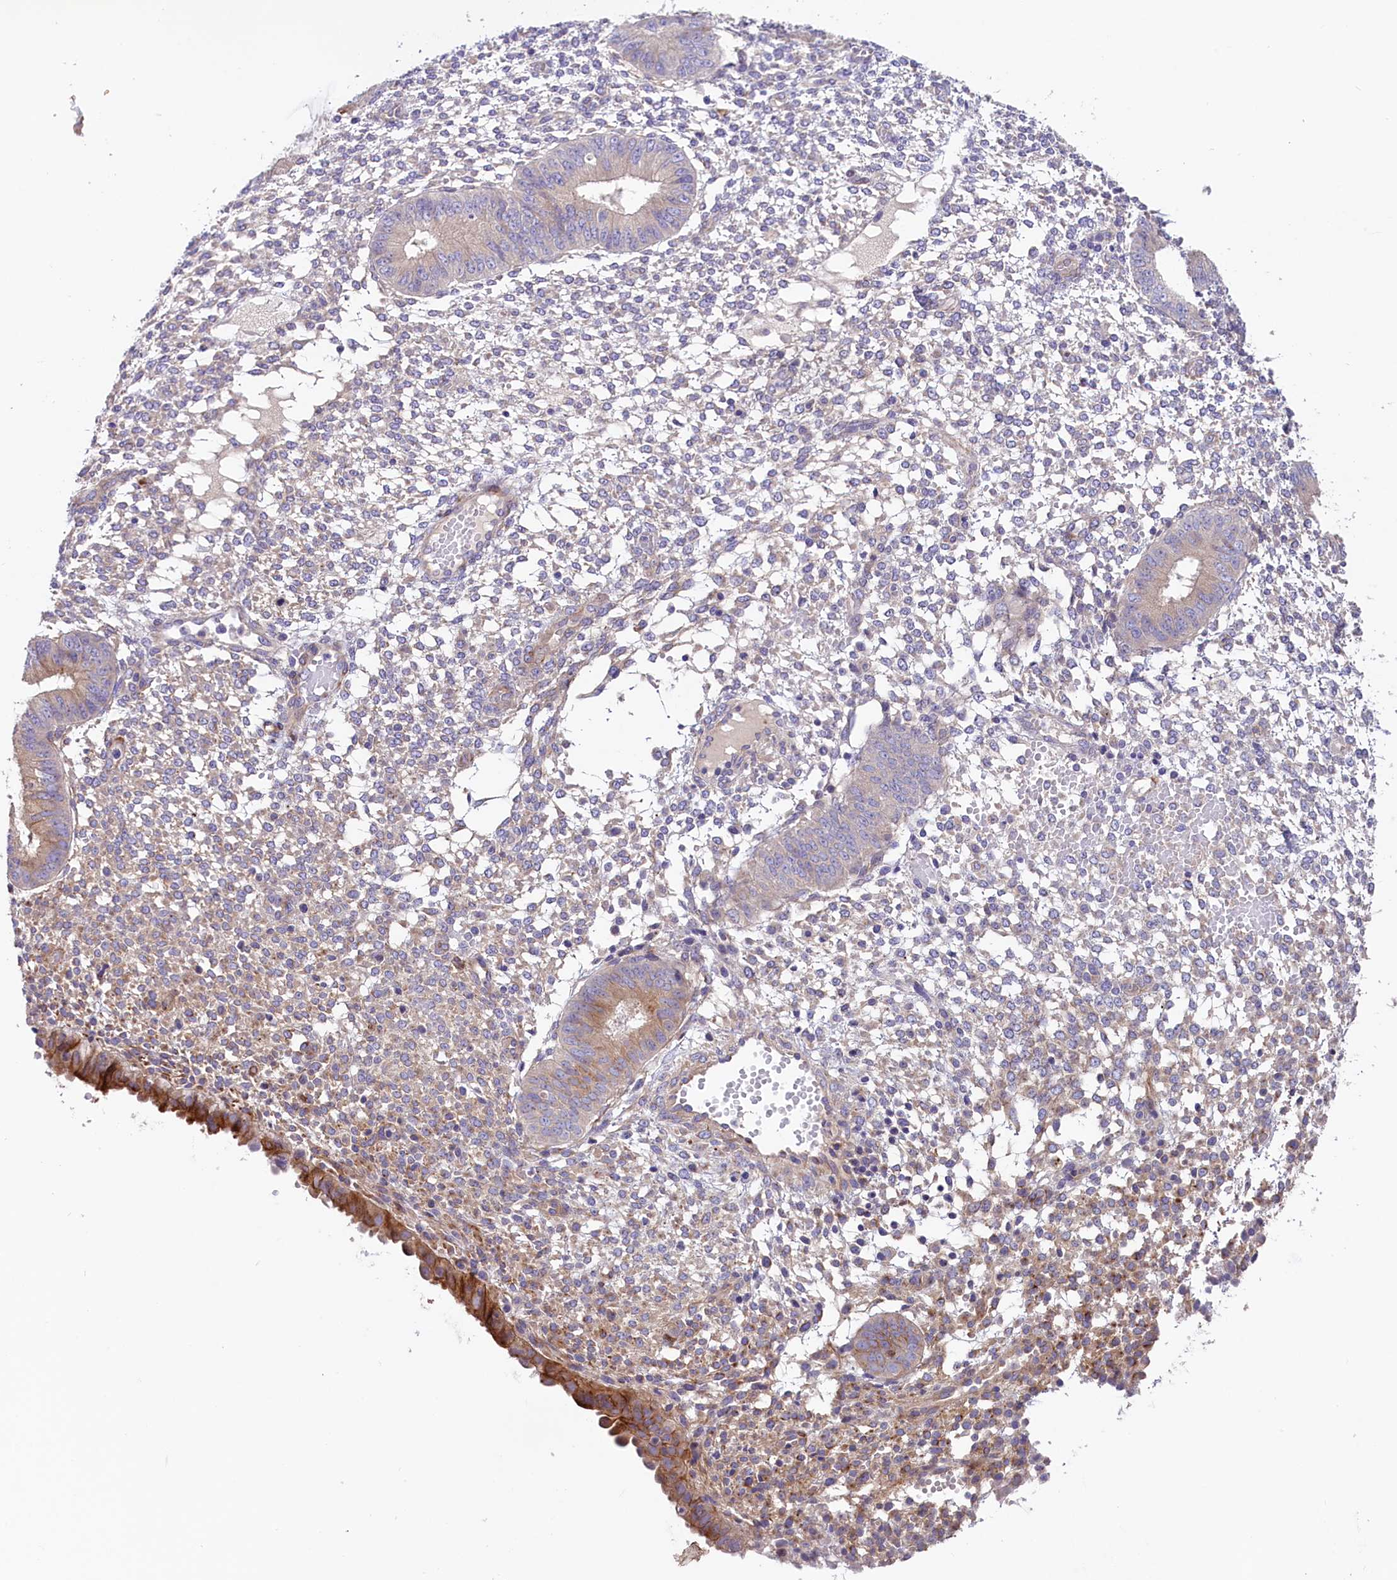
{"staining": {"intensity": "moderate", "quantity": "<25%", "location": "cytoplasmic/membranous"}, "tissue": "endometrium", "cell_type": "Cells in endometrial stroma", "image_type": "normal", "snomed": [{"axis": "morphology", "description": "Normal tissue, NOS"}, {"axis": "topography", "description": "Endometrium"}], "caption": "Immunohistochemical staining of normal endometrium exhibits moderate cytoplasmic/membranous protein expression in approximately <25% of cells in endometrial stroma. (DAB (3,3'-diaminobenzidine) IHC, brown staining for protein, blue staining for nuclei).", "gene": "CD99L2", "patient": {"sex": "female", "age": 49}}